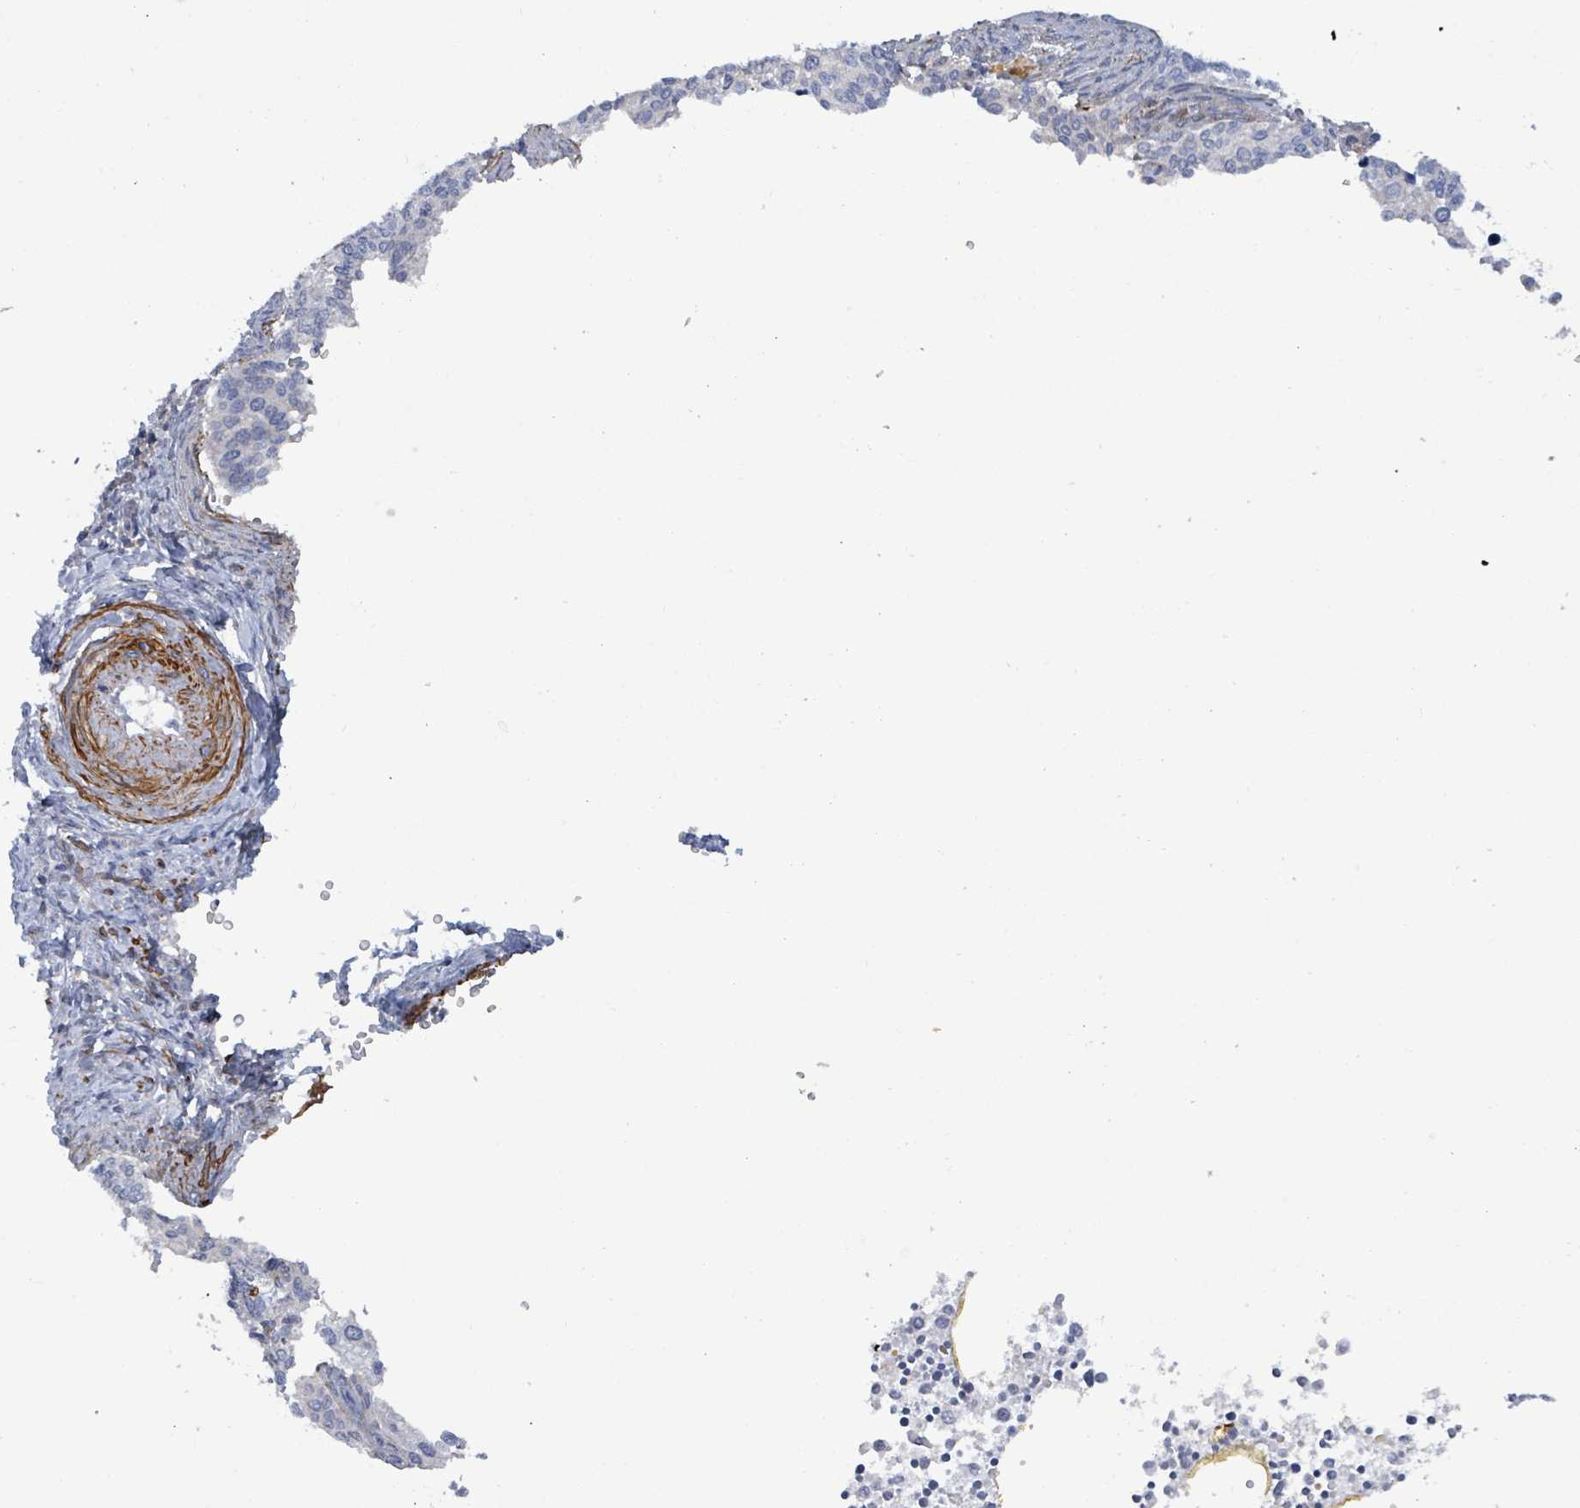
{"staining": {"intensity": "negative", "quantity": "none", "location": "none"}, "tissue": "cervical cancer", "cell_type": "Tumor cells", "image_type": "cancer", "snomed": [{"axis": "morphology", "description": "Squamous cell carcinoma, NOS"}, {"axis": "topography", "description": "Cervix"}], "caption": "The photomicrograph demonstrates no significant positivity in tumor cells of cervical squamous cell carcinoma.", "gene": "DMRTC1B", "patient": {"sex": "female", "age": 44}}